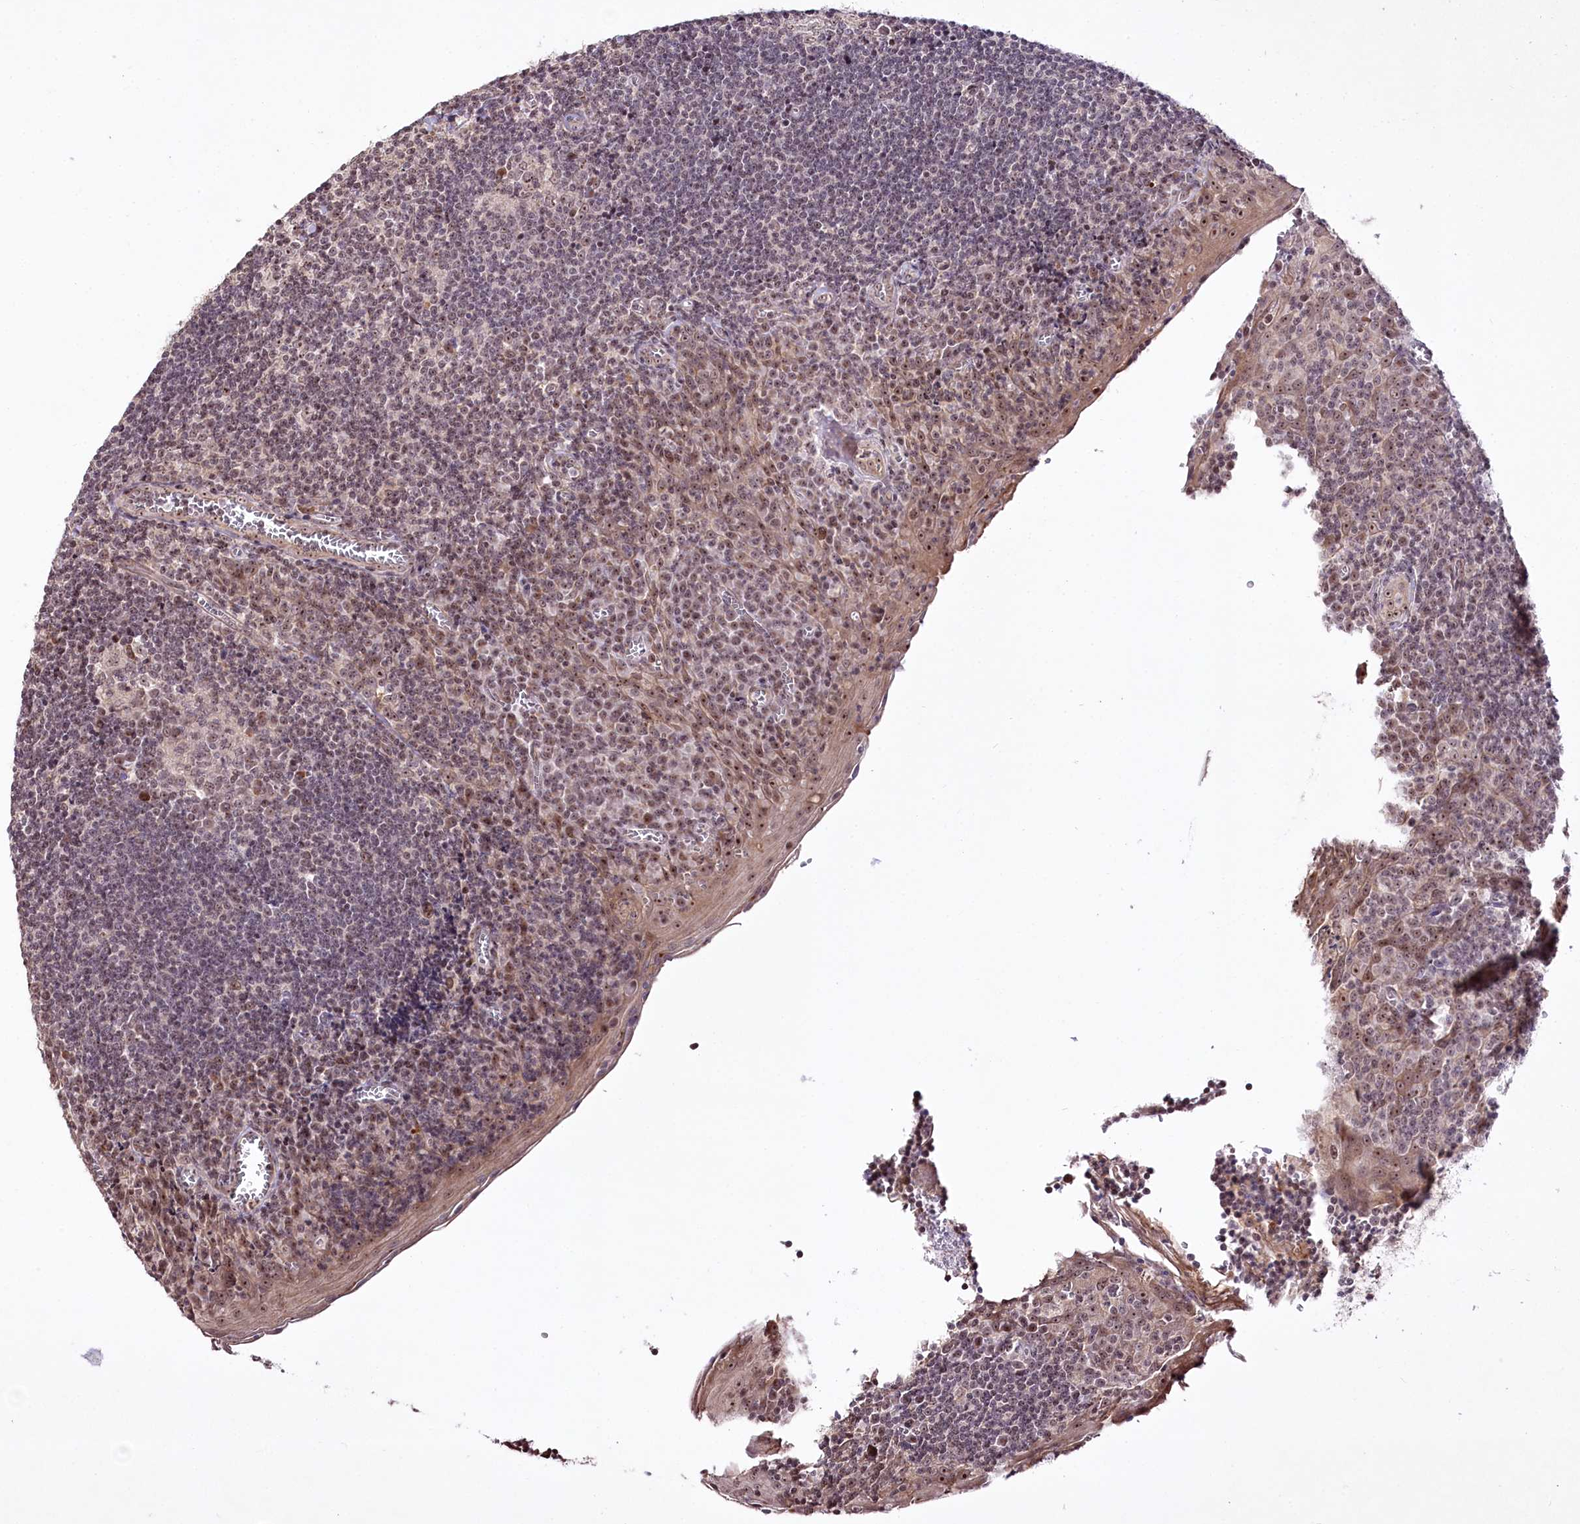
{"staining": {"intensity": "weak", "quantity": "<25%", "location": "nuclear"}, "tissue": "tonsil", "cell_type": "Germinal center cells", "image_type": "normal", "snomed": [{"axis": "morphology", "description": "Normal tissue, NOS"}, {"axis": "topography", "description": "Tonsil"}], "caption": "Histopathology image shows no significant protein expression in germinal center cells of benign tonsil.", "gene": "CCDC59", "patient": {"sex": "male", "age": 27}}